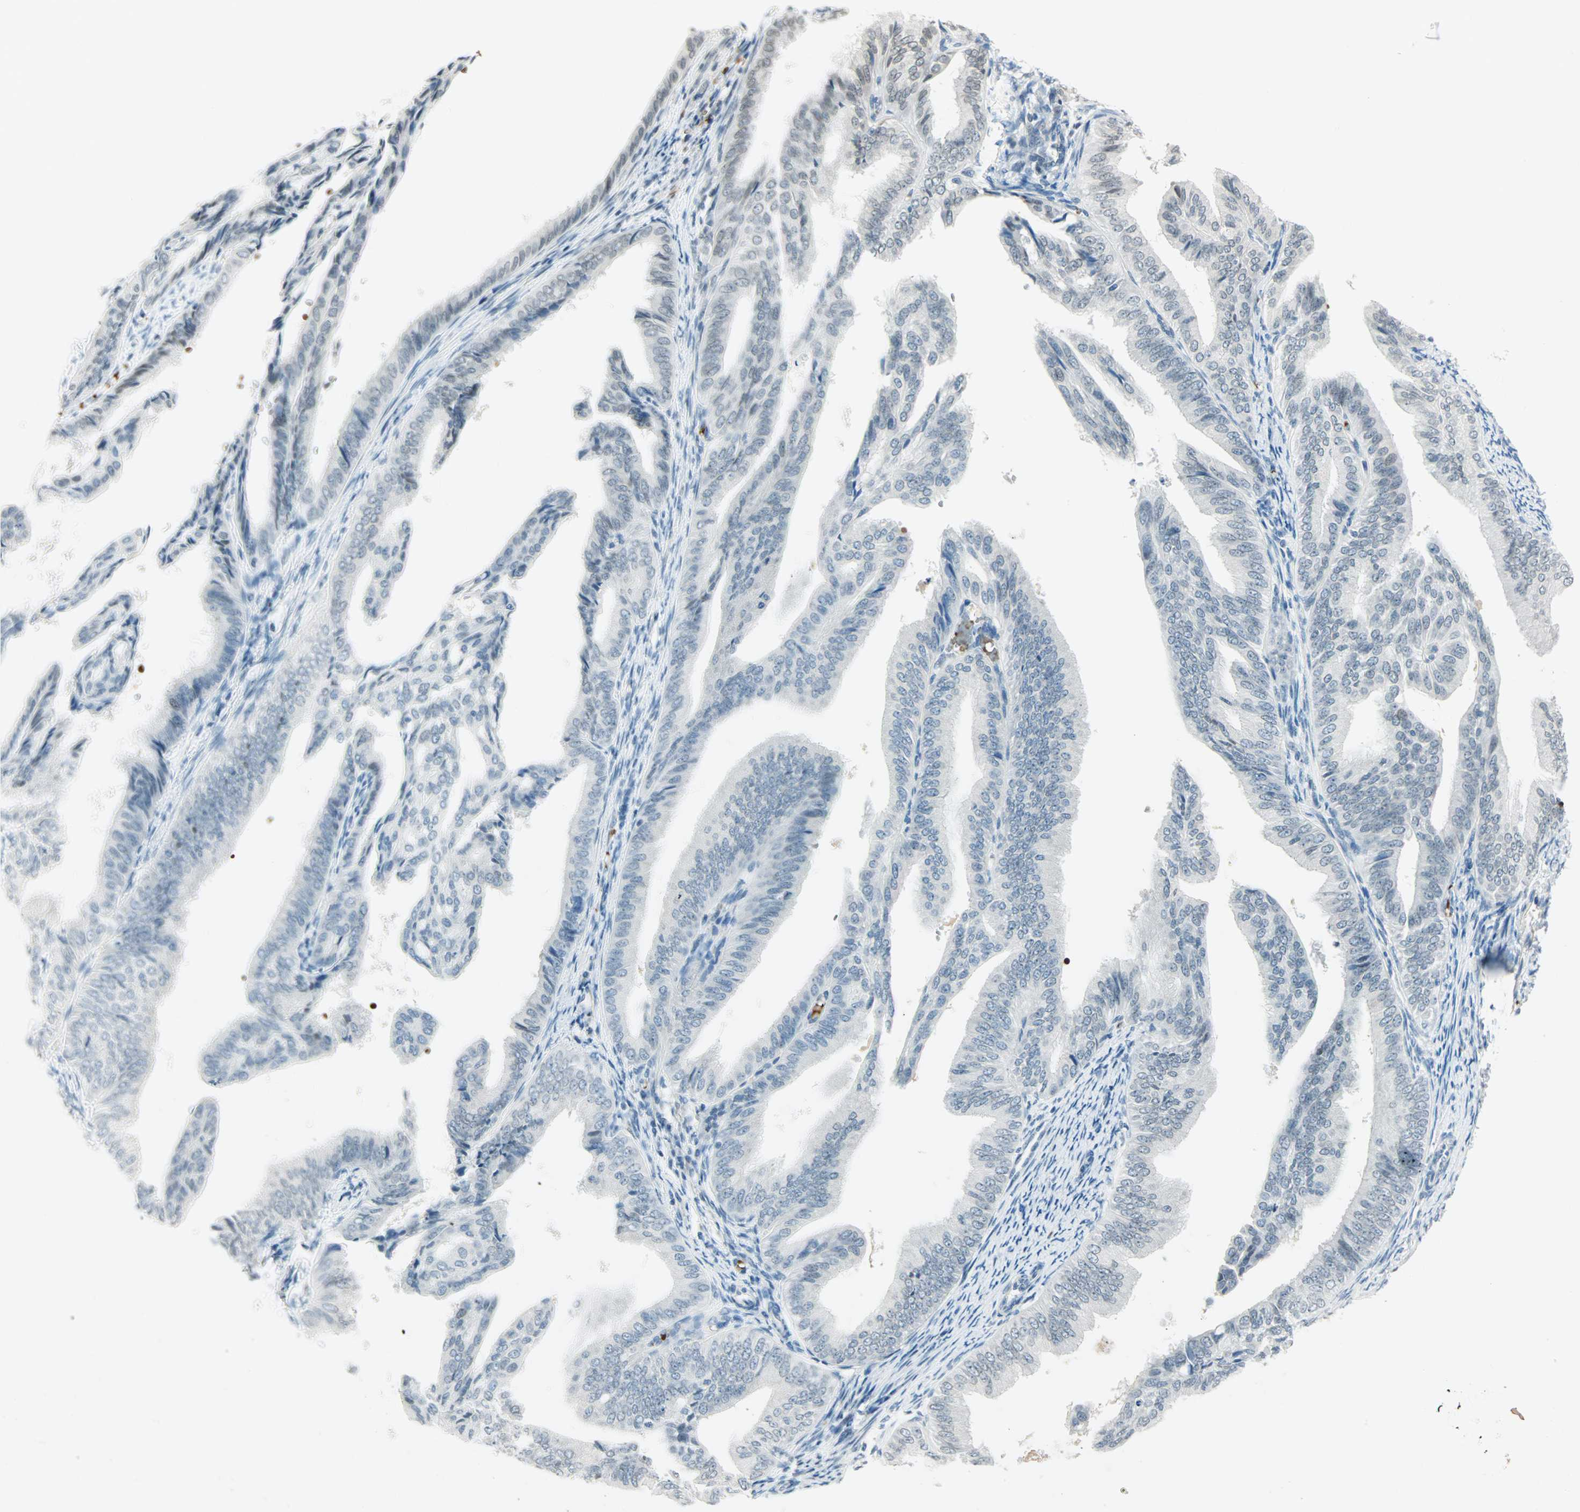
{"staining": {"intensity": "negative", "quantity": "none", "location": "none"}, "tissue": "endometrial cancer", "cell_type": "Tumor cells", "image_type": "cancer", "snomed": [{"axis": "morphology", "description": "Adenocarcinoma, NOS"}, {"axis": "topography", "description": "Endometrium"}], "caption": "IHC image of neoplastic tissue: human endometrial adenocarcinoma stained with DAB exhibits no significant protein expression in tumor cells.", "gene": "BCAN", "patient": {"sex": "female", "age": 58}}